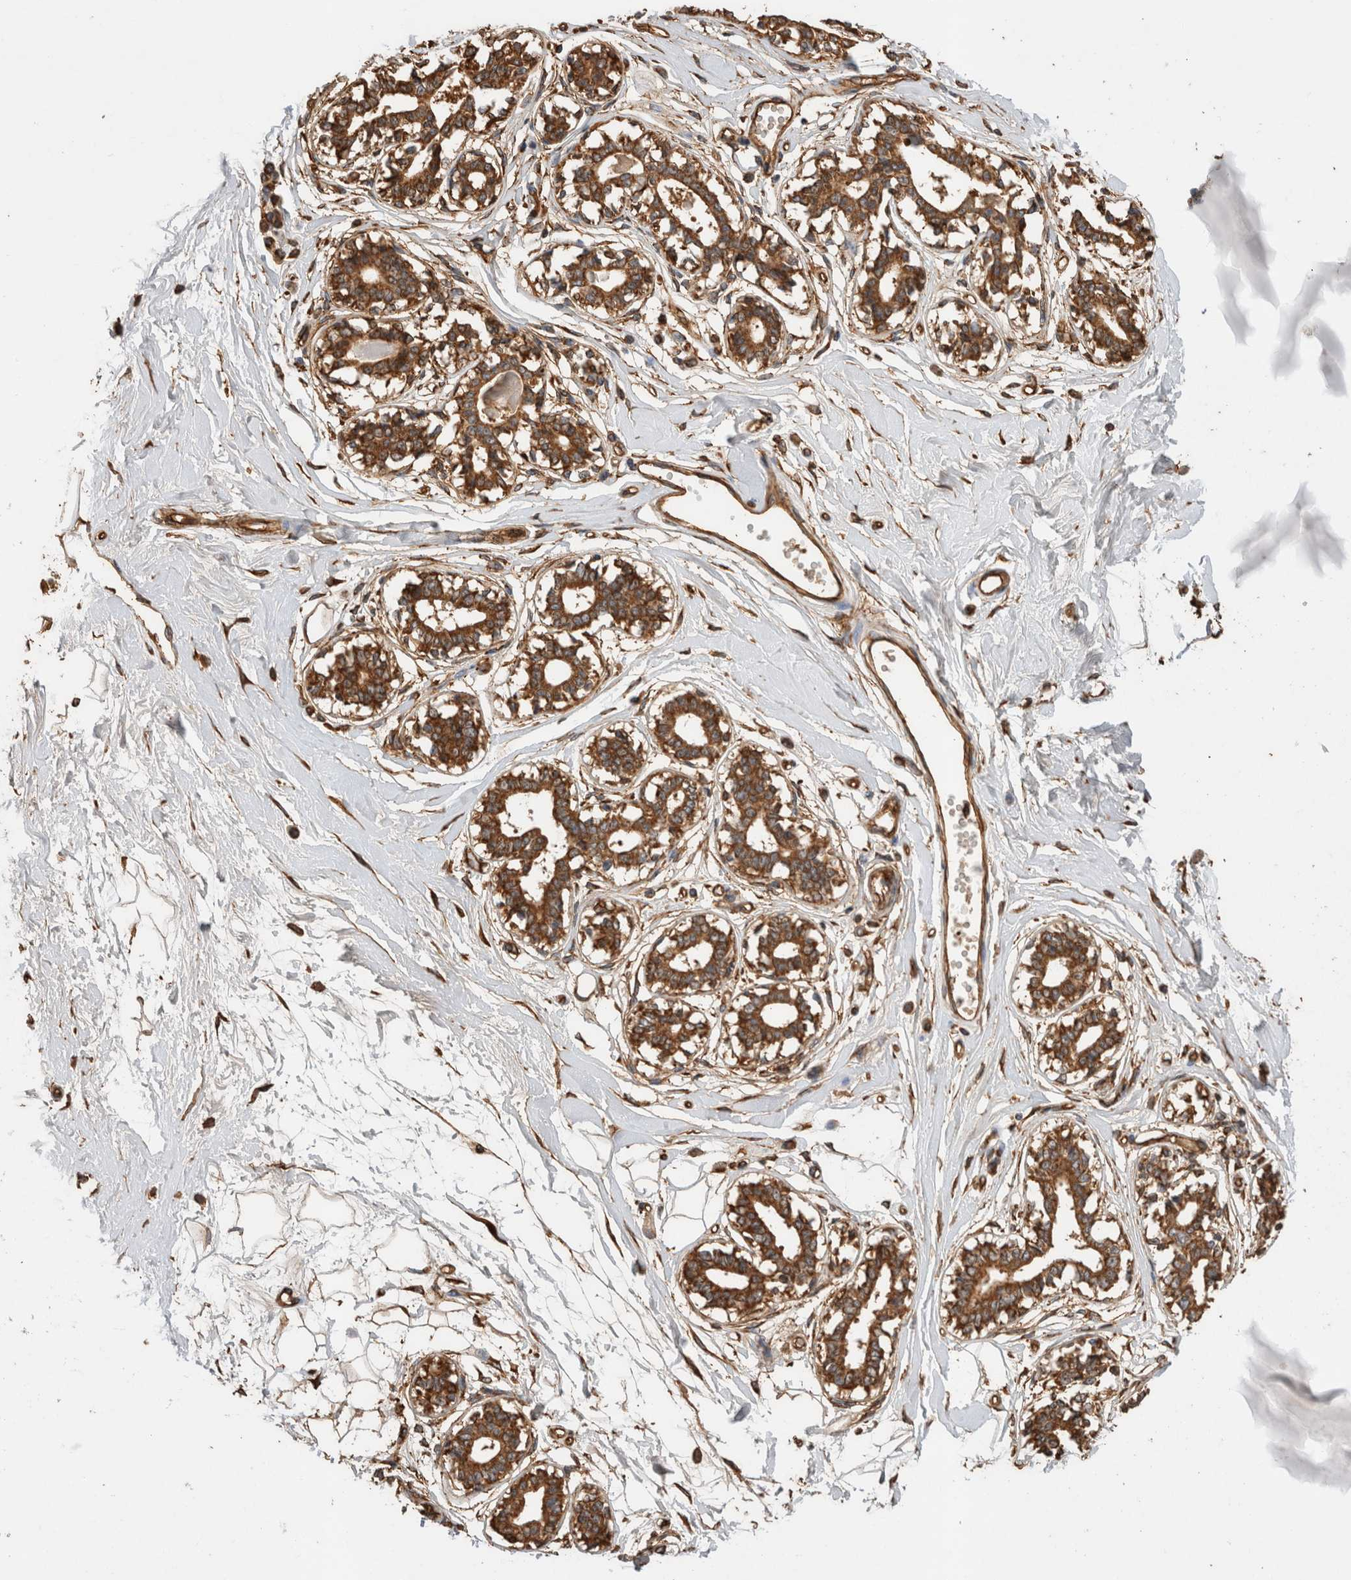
{"staining": {"intensity": "moderate", "quantity": ">75%", "location": "cytoplasmic/membranous"}, "tissue": "breast", "cell_type": "Adipocytes", "image_type": "normal", "snomed": [{"axis": "morphology", "description": "Normal tissue, NOS"}, {"axis": "topography", "description": "Breast"}], "caption": "This histopathology image displays immunohistochemistry staining of normal human breast, with medium moderate cytoplasmic/membranous expression in approximately >75% of adipocytes.", "gene": "ZNF397", "patient": {"sex": "female", "age": 45}}